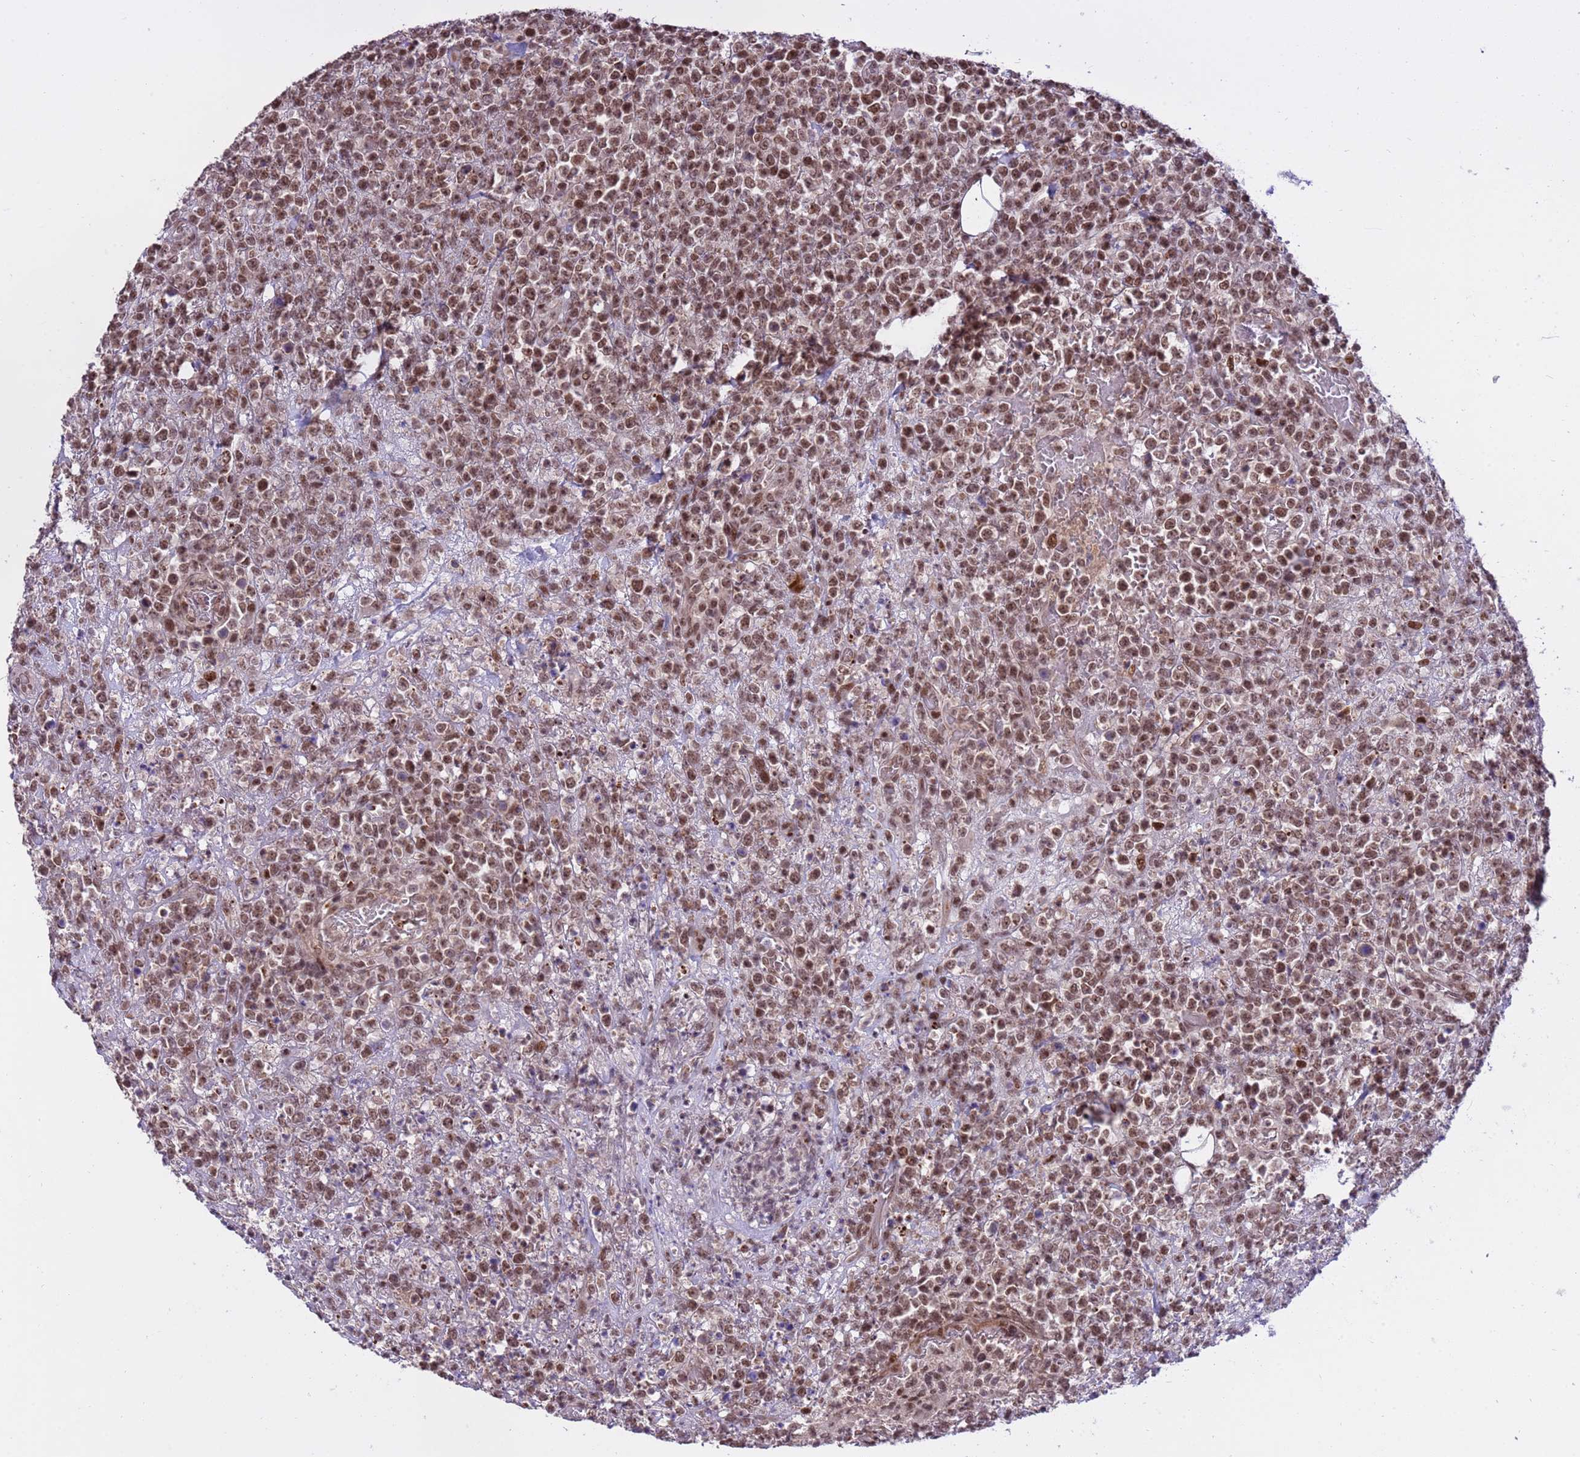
{"staining": {"intensity": "moderate", "quantity": ">75%", "location": "nuclear"}, "tissue": "lymphoma", "cell_type": "Tumor cells", "image_type": "cancer", "snomed": [{"axis": "morphology", "description": "Malignant lymphoma, non-Hodgkin's type, High grade"}, {"axis": "topography", "description": "Colon"}], "caption": "An IHC histopathology image of tumor tissue is shown. Protein staining in brown highlights moderate nuclear positivity in high-grade malignant lymphoma, non-Hodgkin's type within tumor cells.", "gene": "PPM1H", "patient": {"sex": "female", "age": 53}}